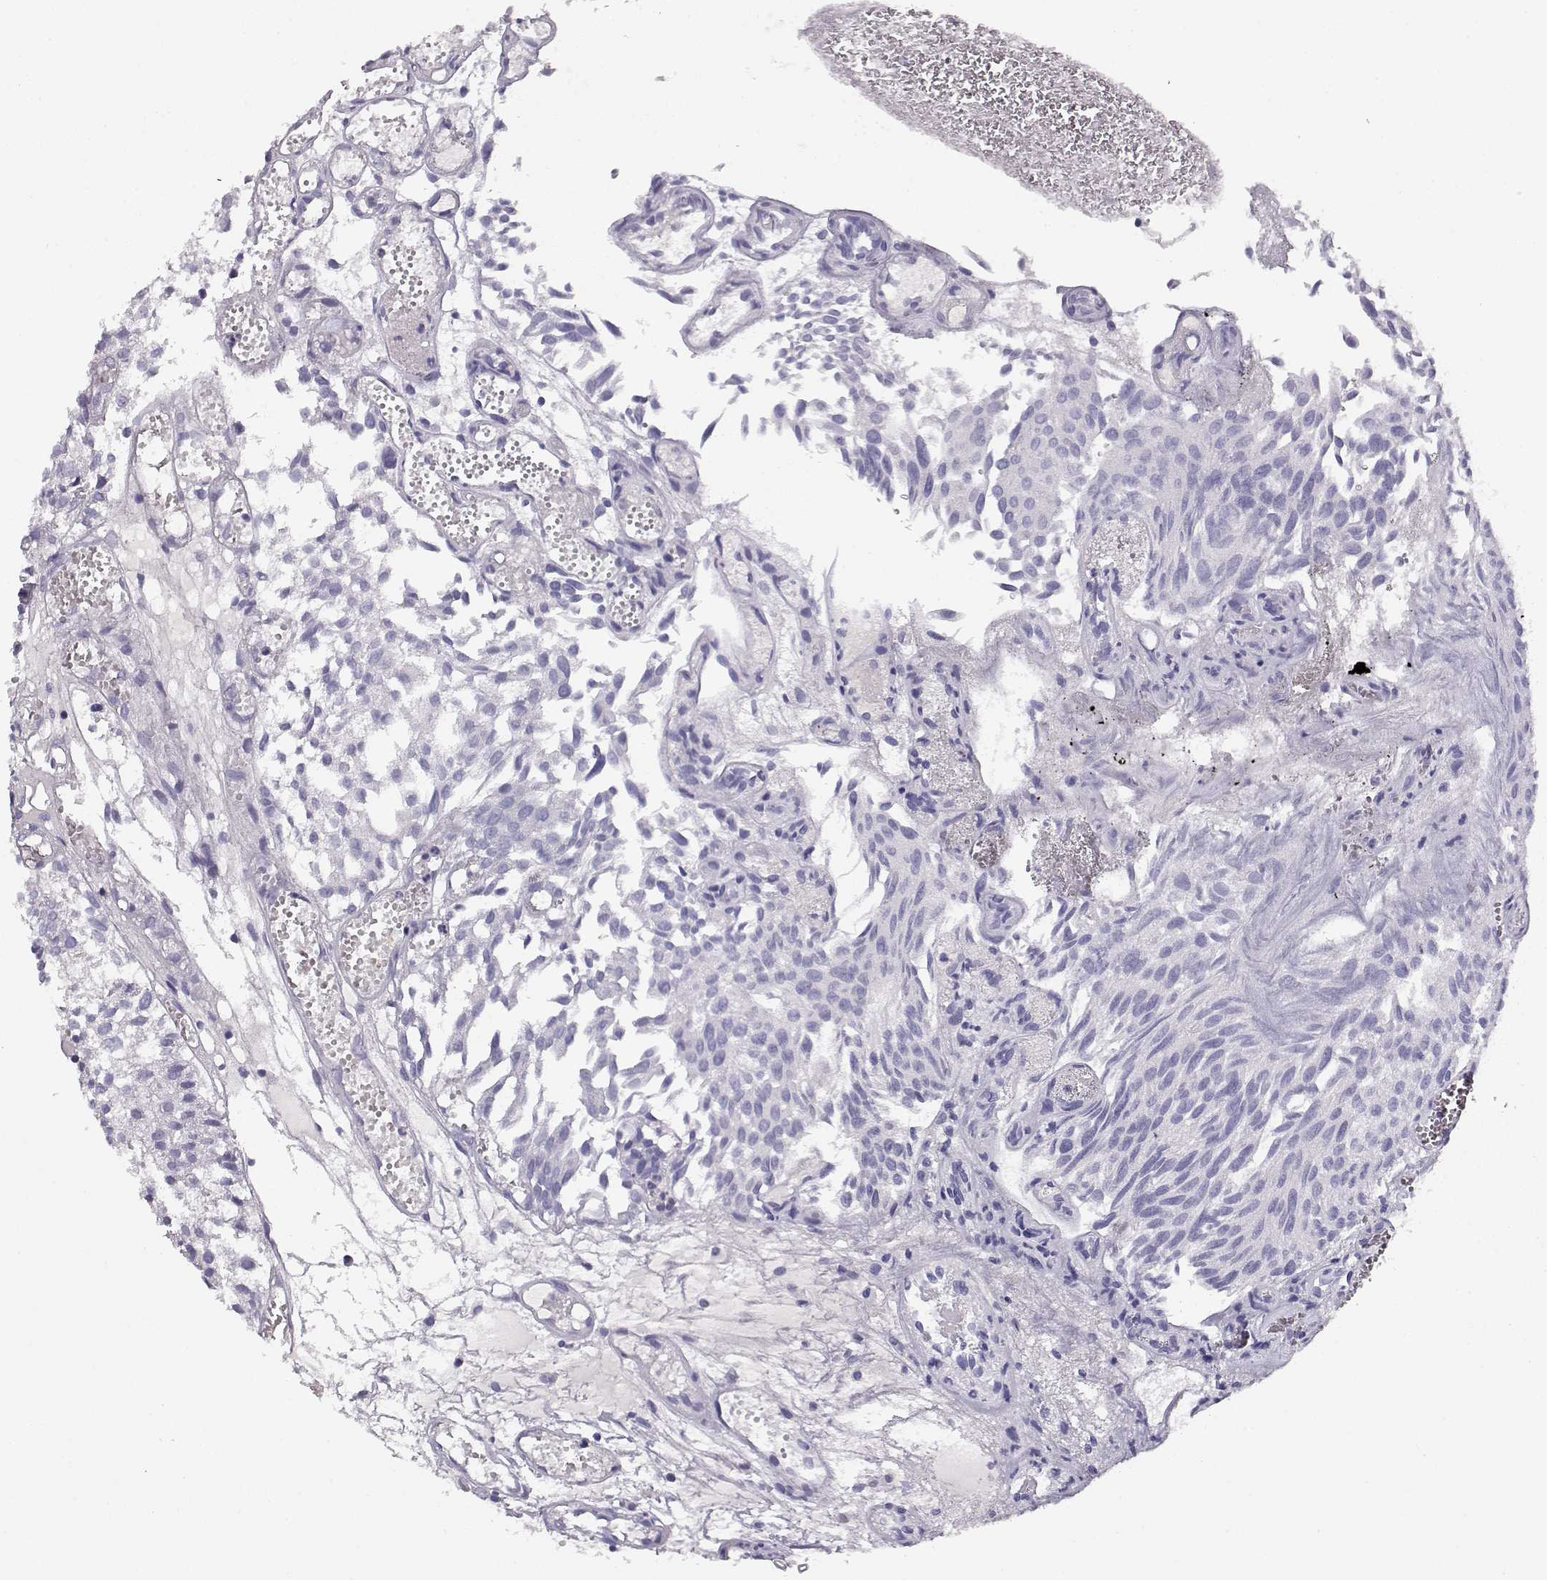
{"staining": {"intensity": "negative", "quantity": "none", "location": "none"}, "tissue": "urothelial cancer", "cell_type": "Tumor cells", "image_type": "cancer", "snomed": [{"axis": "morphology", "description": "Urothelial carcinoma, Low grade"}, {"axis": "topography", "description": "Urinary bladder"}], "caption": "High power microscopy photomicrograph of an IHC micrograph of urothelial cancer, revealing no significant positivity in tumor cells. (DAB (3,3'-diaminobenzidine) immunohistochemistry, high magnification).", "gene": "CRX", "patient": {"sex": "male", "age": 79}}